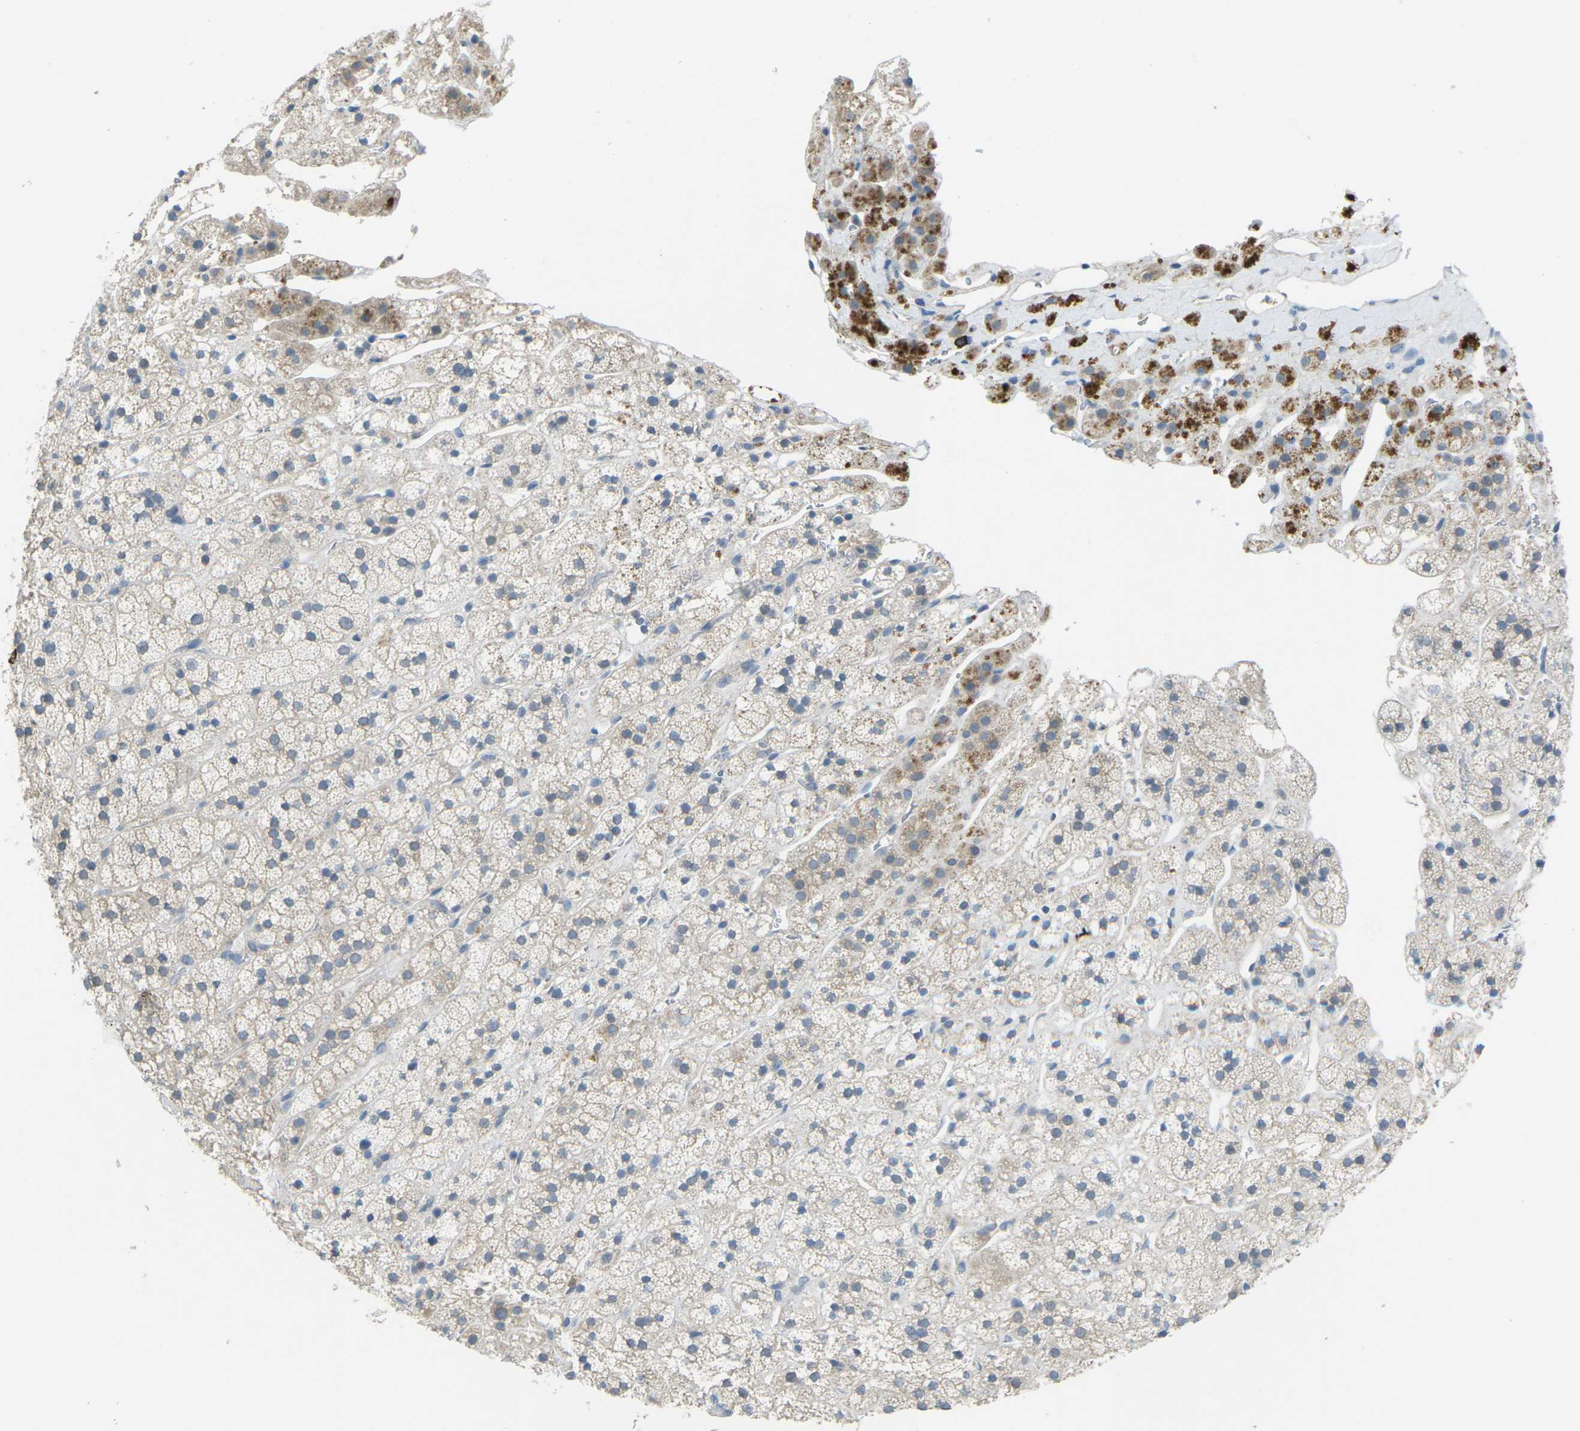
{"staining": {"intensity": "weak", "quantity": "<25%", "location": "cytoplasmic/membranous"}, "tissue": "adrenal gland", "cell_type": "Glandular cells", "image_type": "normal", "snomed": [{"axis": "morphology", "description": "Normal tissue, NOS"}, {"axis": "topography", "description": "Adrenal gland"}], "caption": "High power microscopy image of an immunohistochemistry image of benign adrenal gland, revealing no significant staining in glandular cells.", "gene": "CD19", "patient": {"sex": "male", "age": 56}}